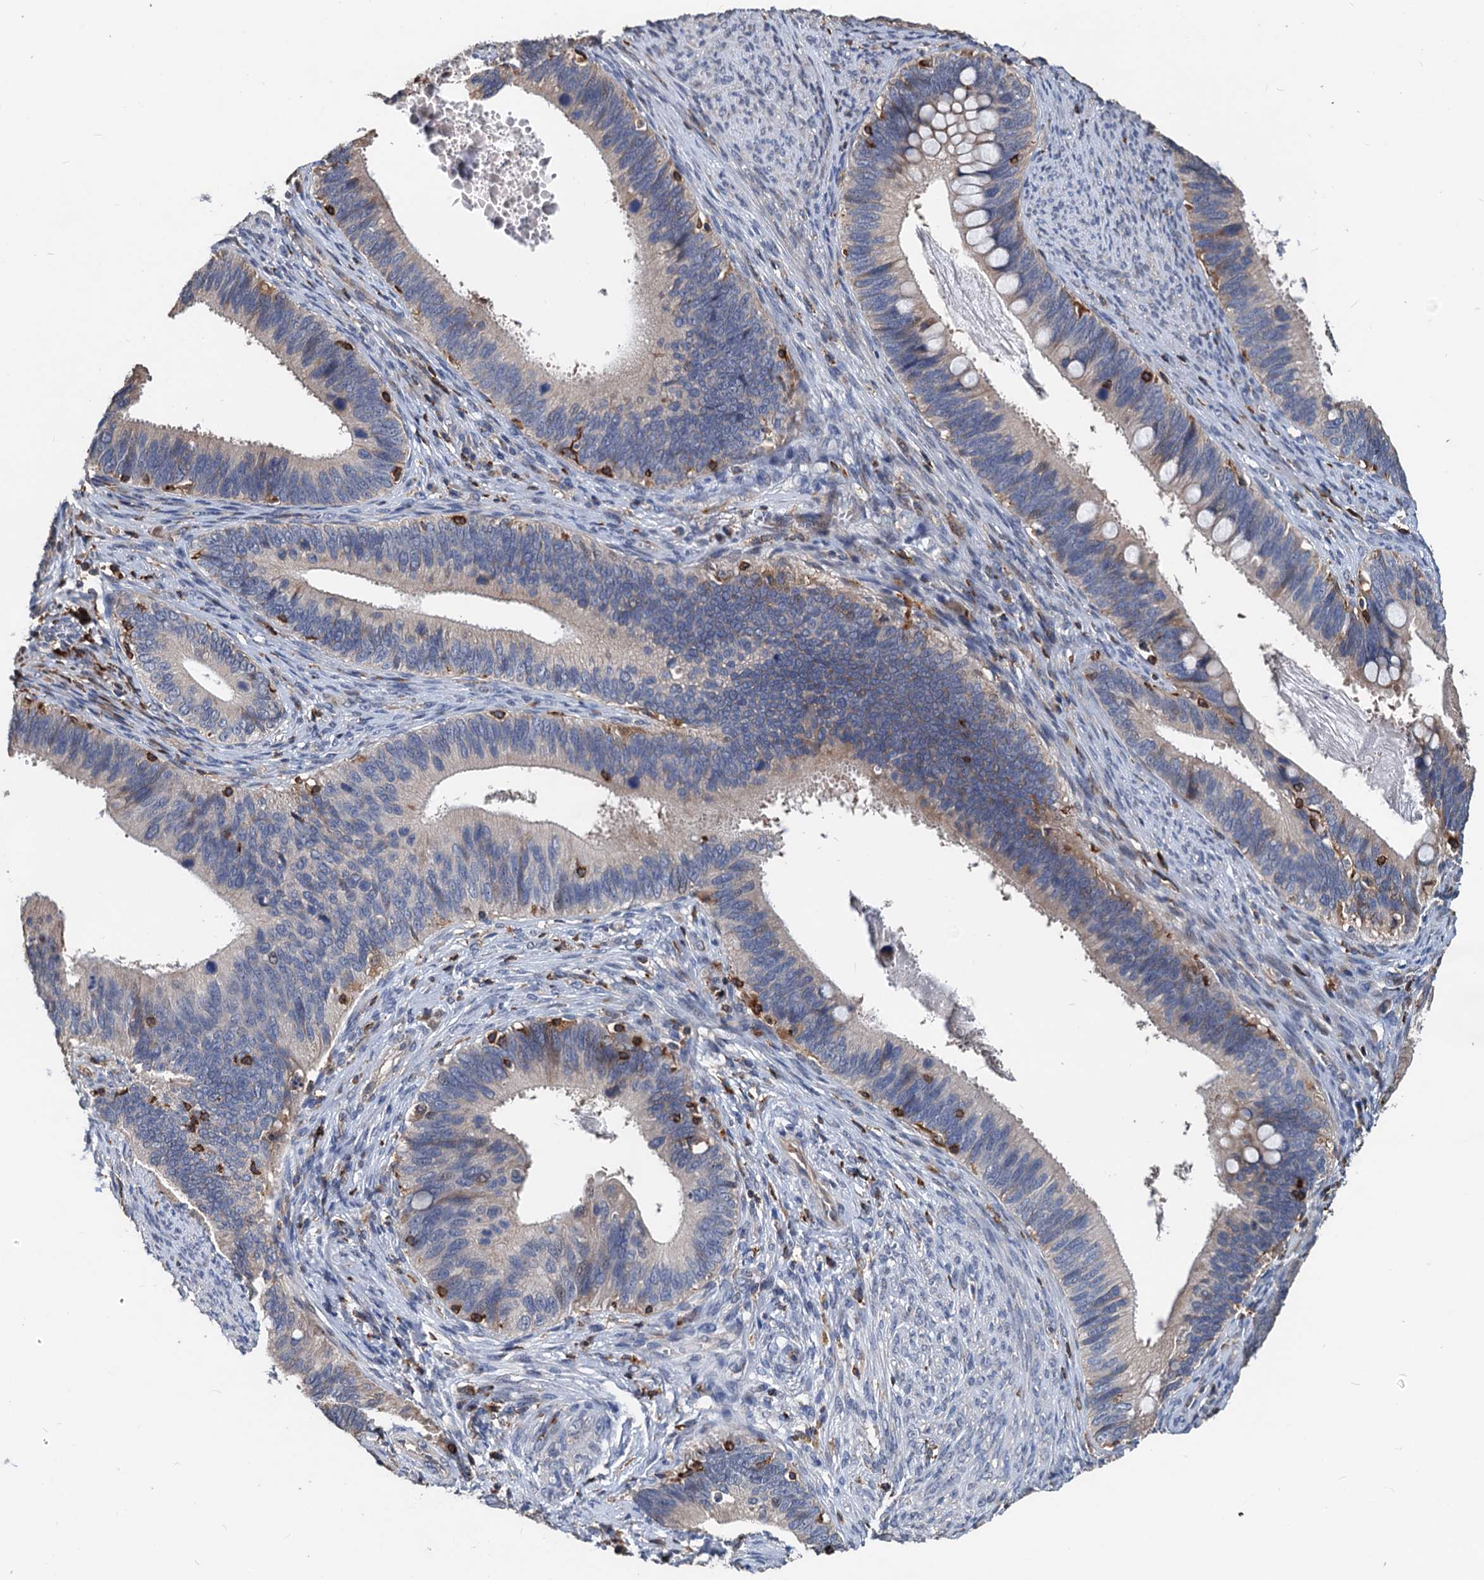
{"staining": {"intensity": "weak", "quantity": "<25%", "location": "cytoplasmic/membranous"}, "tissue": "cervical cancer", "cell_type": "Tumor cells", "image_type": "cancer", "snomed": [{"axis": "morphology", "description": "Adenocarcinoma, NOS"}, {"axis": "topography", "description": "Cervix"}], "caption": "IHC image of neoplastic tissue: human cervical cancer (adenocarcinoma) stained with DAB exhibits no significant protein staining in tumor cells. The staining was performed using DAB to visualize the protein expression in brown, while the nuclei were stained in blue with hematoxylin (Magnification: 20x).", "gene": "LCP2", "patient": {"sex": "female", "age": 42}}